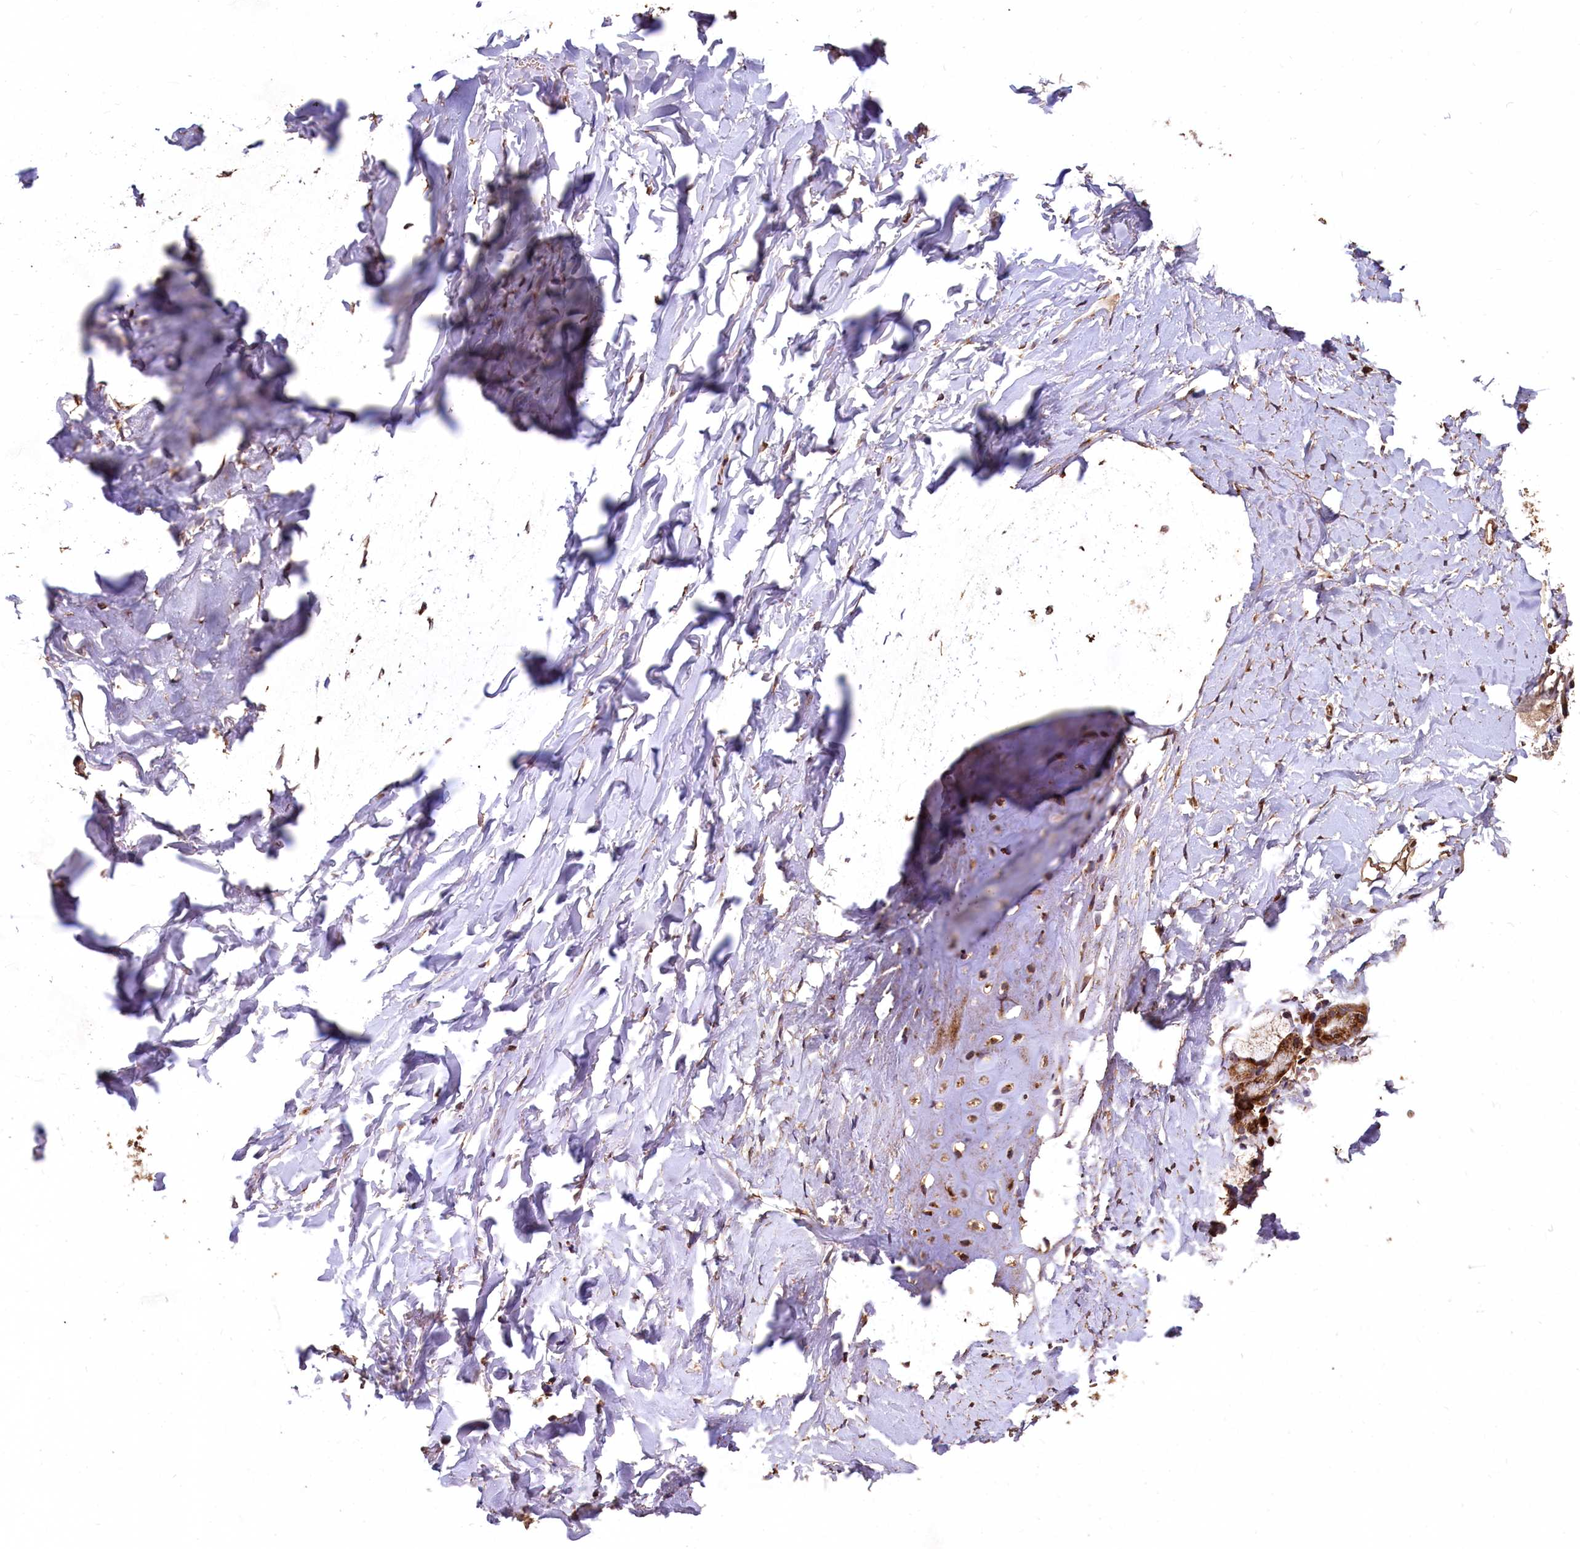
{"staining": {"intensity": "moderate", "quantity": ">75%", "location": "cytoplasmic/membranous"}, "tissue": "adipose tissue", "cell_type": "Adipocytes", "image_type": "normal", "snomed": [{"axis": "morphology", "description": "Normal tissue, NOS"}, {"axis": "topography", "description": "Lymph node"}, {"axis": "topography", "description": "Bronchus"}], "caption": "Immunohistochemistry (IHC) image of unremarkable adipose tissue stained for a protein (brown), which demonstrates medium levels of moderate cytoplasmic/membranous expression in about >75% of adipocytes.", "gene": "LSM4", "patient": {"sex": "male", "age": 63}}